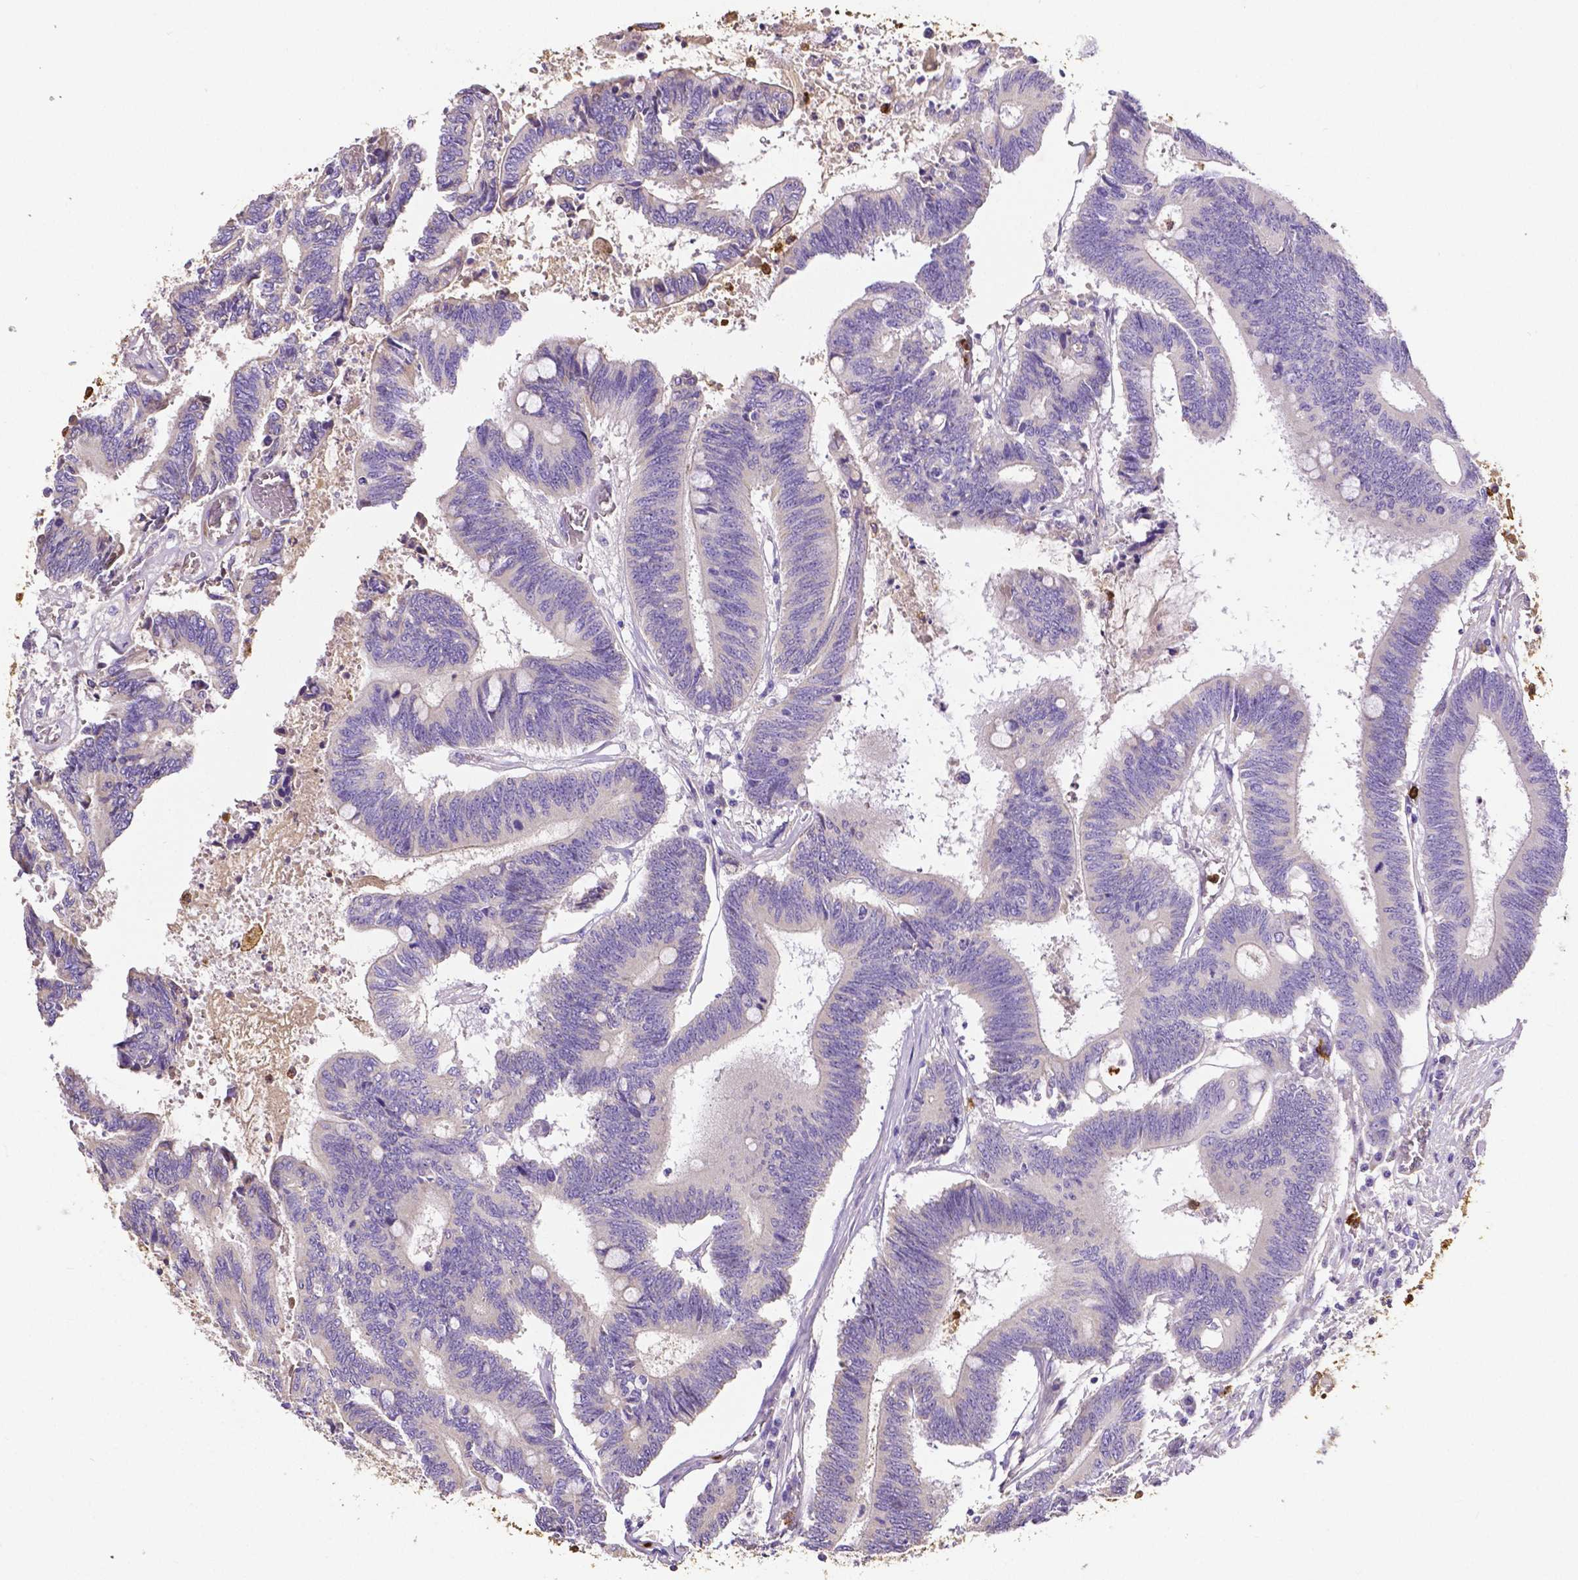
{"staining": {"intensity": "negative", "quantity": "none", "location": "none"}, "tissue": "colorectal cancer", "cell_type": "Tumor cells", "image_type": "cancer", "snomed": [{"axis": "morphology", "description": "Adenocarcinoma, NOS"}, {"axis": "topography", "description": "Rectum"}], "caption": "Tumor cells are negative for brown protein staining in adenocarcinoma (colorectal). The staining is performed using DAB (3,3'-diaminobenzidine) brown chromogen with nuclei counter-stained in using hematoxylin.", "gene": "MMP9", "patient": {"sex": "male", "age": 54}}